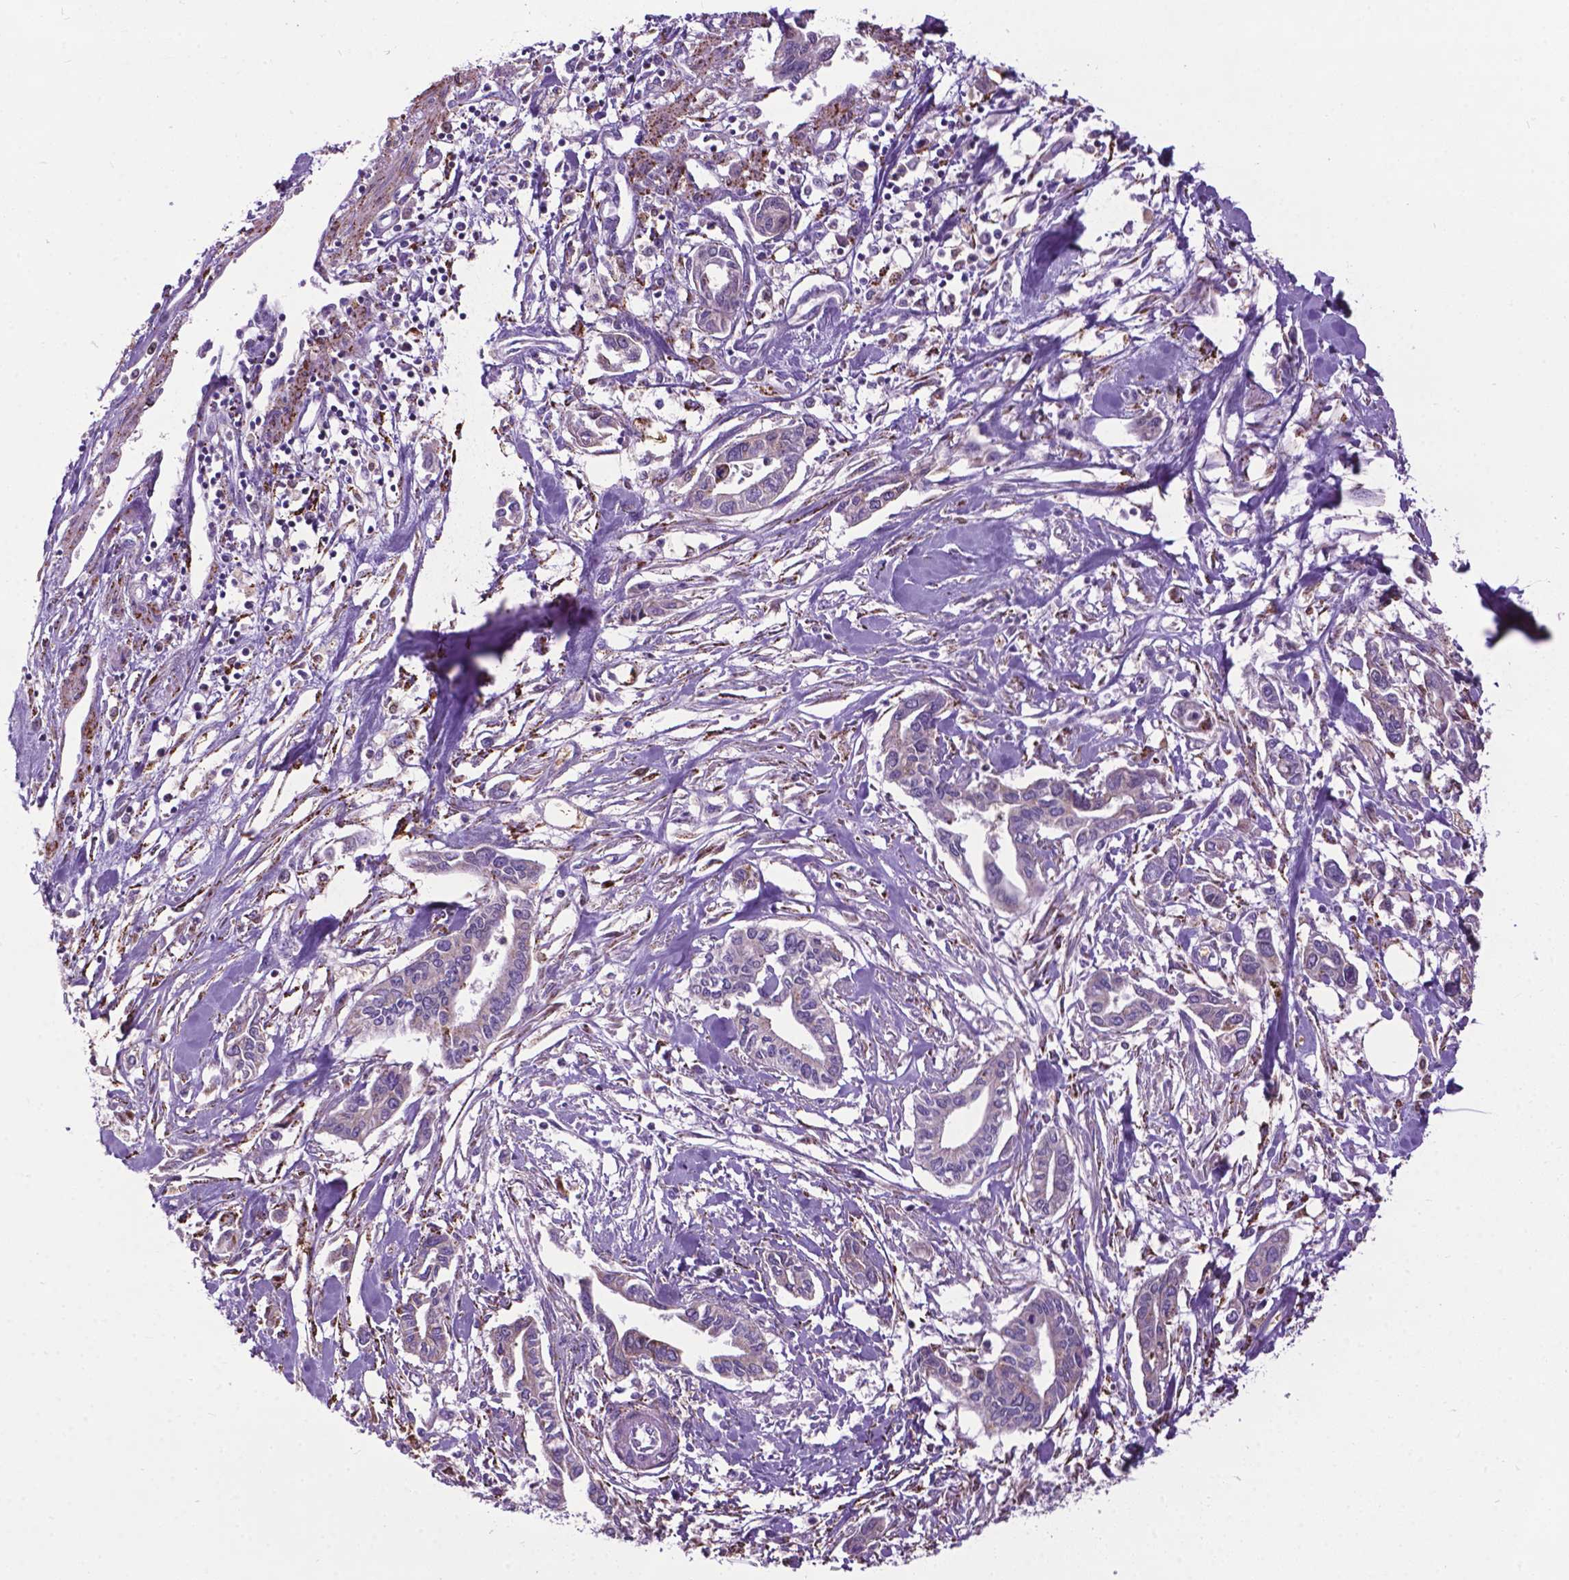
{"staining": {"intensity": "negative", "quantity": "none", "location": "none"}, "tissue": "pancreatic cancer", "cell_type": "Tumor cells", "image_type": "cancer", "snomed": [{"axis": "morphology", "description": "Adenocarcinoma, NOS"}, {"axis": "topography", "description": "Pancreas"}], "caption": "Tumor cells show no significant expression in adenocarcinoma (pancreatic).", "gene": "TMEM132E", "patient": {"sex": "male", "age": 60}}